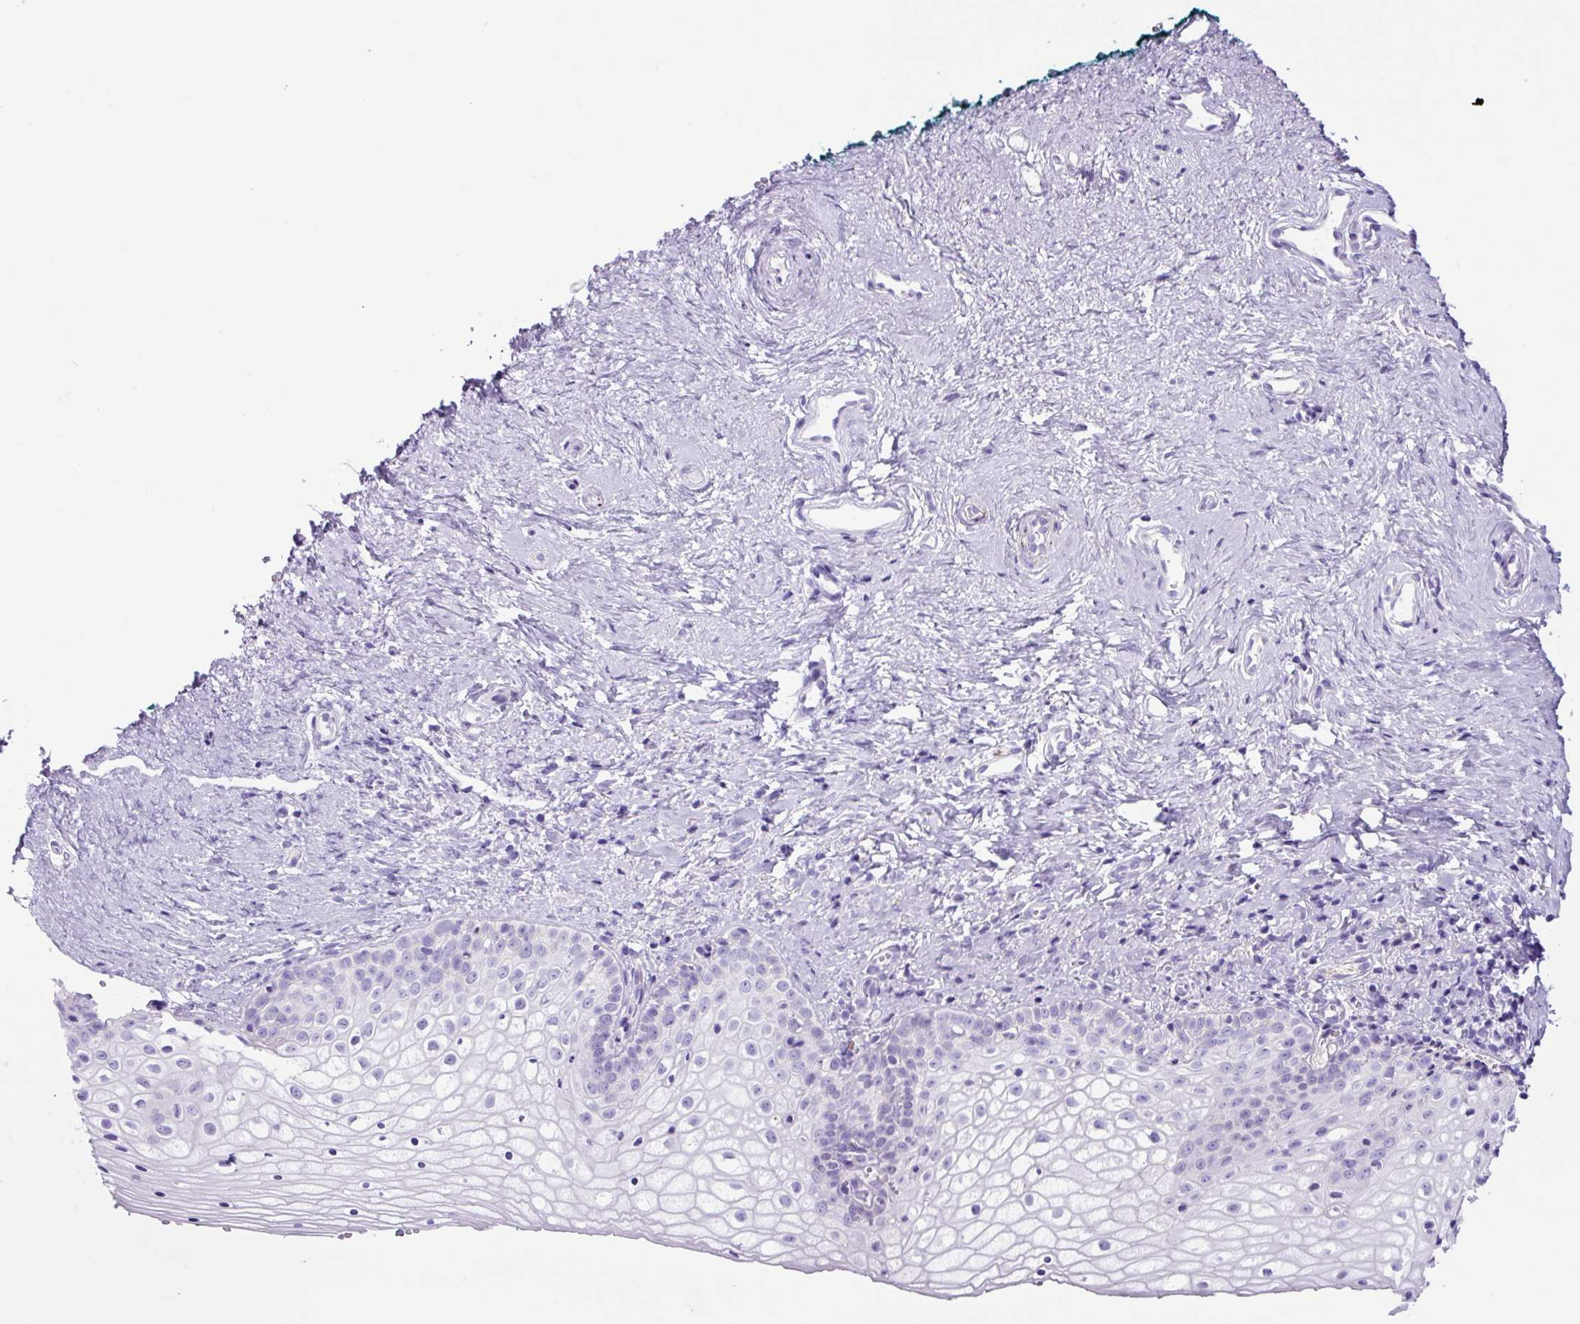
{"staining": {"intensity": "negative", "quantity": "none", "location": "none"}, "tissue": "vagina", "cell_type": "Squamous epithelial cells", "image_type": "normal", "snomed": [{"axis": "morphology", "description": "Normal tissue, NOS"}, {"axis": "topography", "description": "Vagina"}], "caption": "The micrograph reveals no staining of squamous epithelial cells in normal vagina.", "gene": "LCN10", "patient": {"sex": "female", "age": 59}}